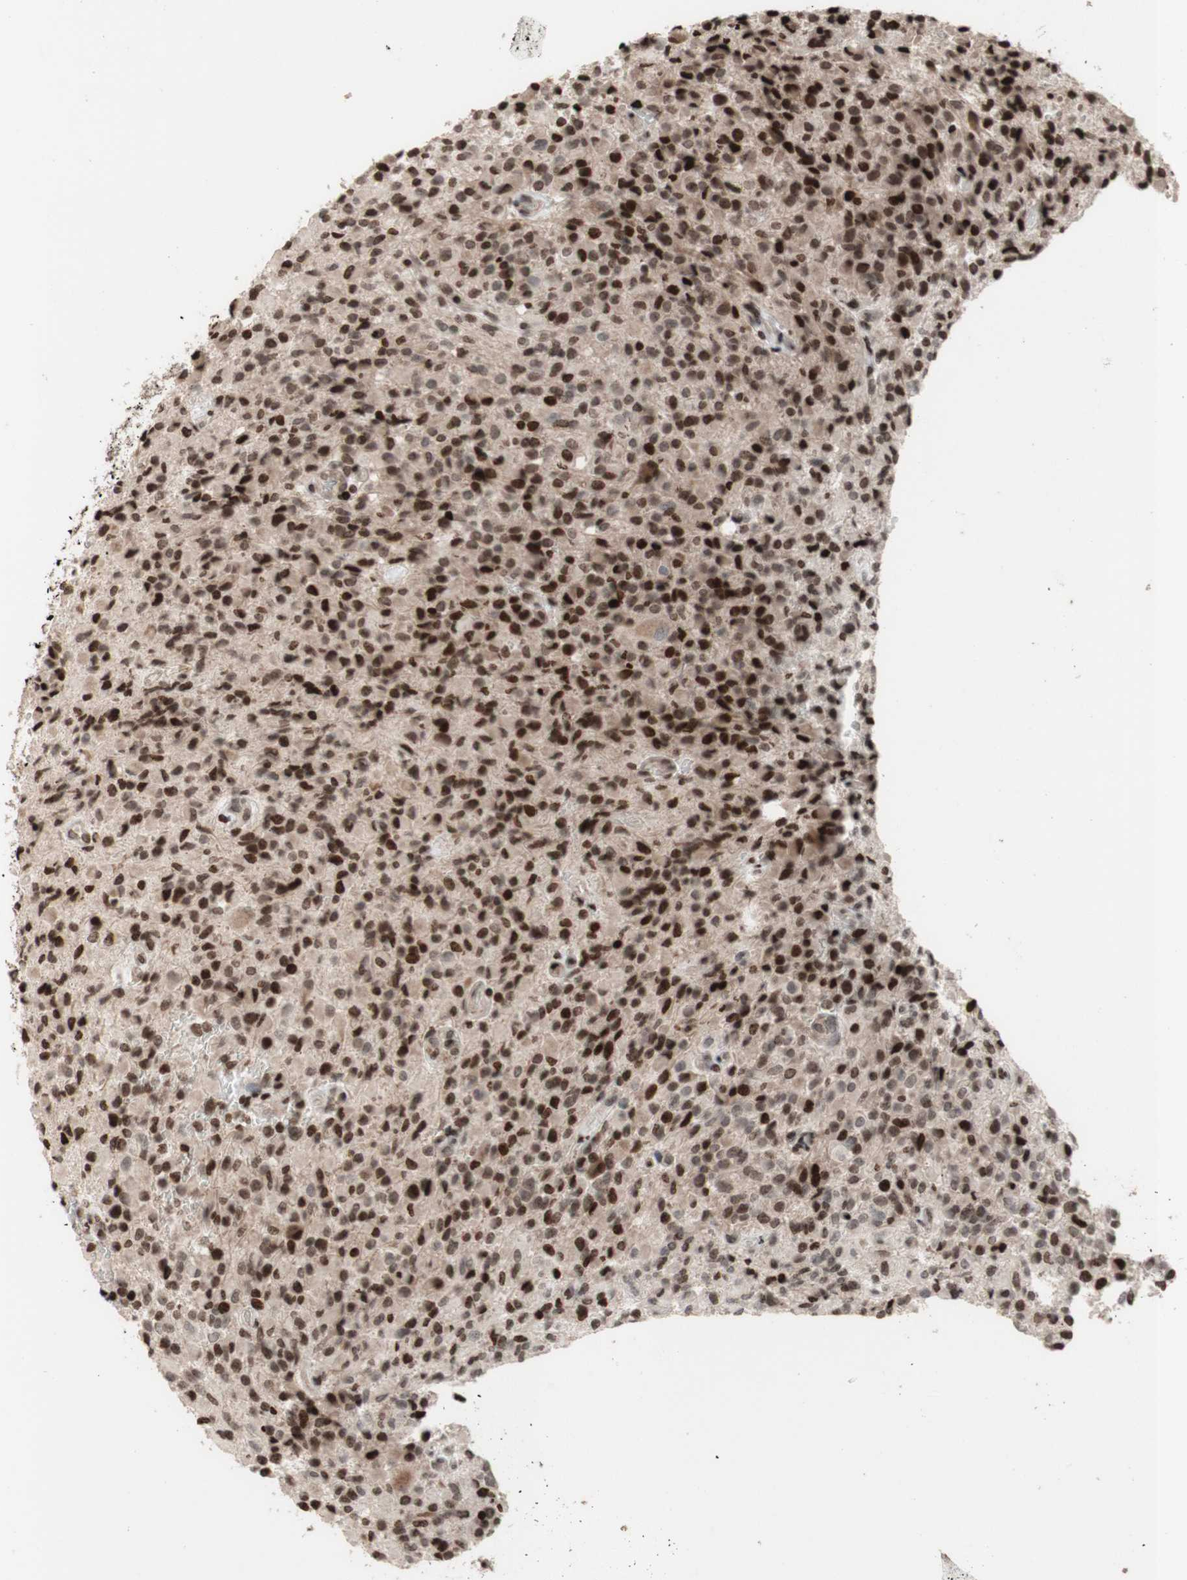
{"staining": {"intensity": "strong", "quantity": ">75%", "location": "cytoplasmic/membranous,nuclear"}, "tissue": "glioma", "cell_type": "Tumor cells", "image_type": "cancer", "snomed": [{"axis": "morphology", "description": "Glioma, malignant, High grade"}, {"axis": "topography", "description": "Brain"}], "caption": "High-magnification brightfield microscopy of glioma stained with DAB (3,3'-diaminobenzidine) (brown) and counterstained with hematoxylin (blue). tumor cells exhibit strong cytoplasmic/membranous and nuclear positivity is seen in about>75% of cells.", "gene": "POLA1", "patient": {"sex": "male", "age": 71}}